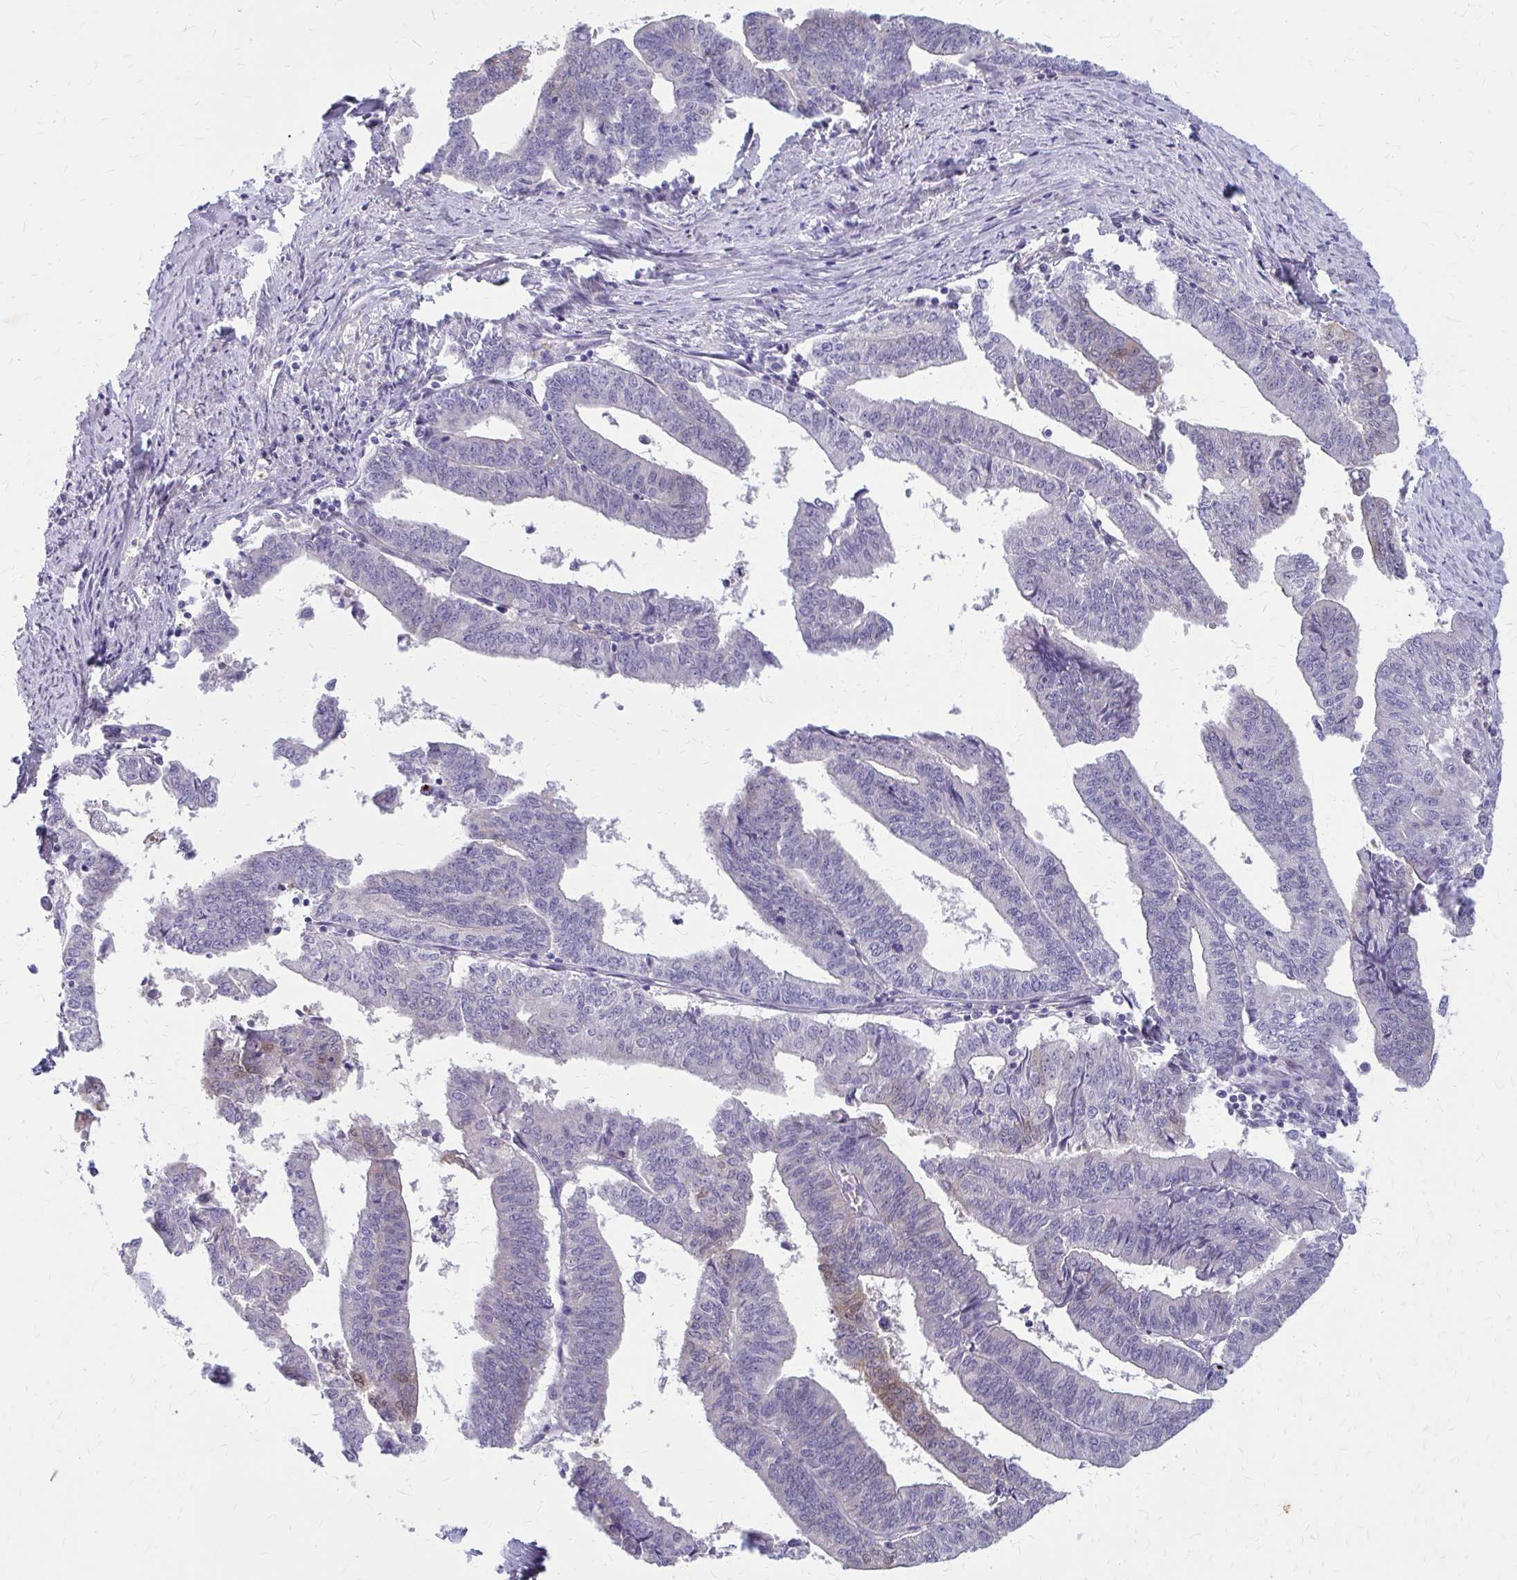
{"staining": {"intensity": "weak", "quantity": "<25%", "location": "cytoplasmic/membranous"}, "tissue": "endometrial cancer", "cell_type": "Tumor cells", "image_type": "cancer", "snomed": [{"axis": "morphology", "description": "Adenocarcinoma, NOS"}, {"axis": "topography", "description": "Endometrium"}], "caption": "IHC photomicrograph of human endometrial cancer (adenocarcinoma) stained for a protein (brown), which shows no expression in tumor cells.", "gene": "GLYATL2", "patient": {"sex": "female", "age": 65}}